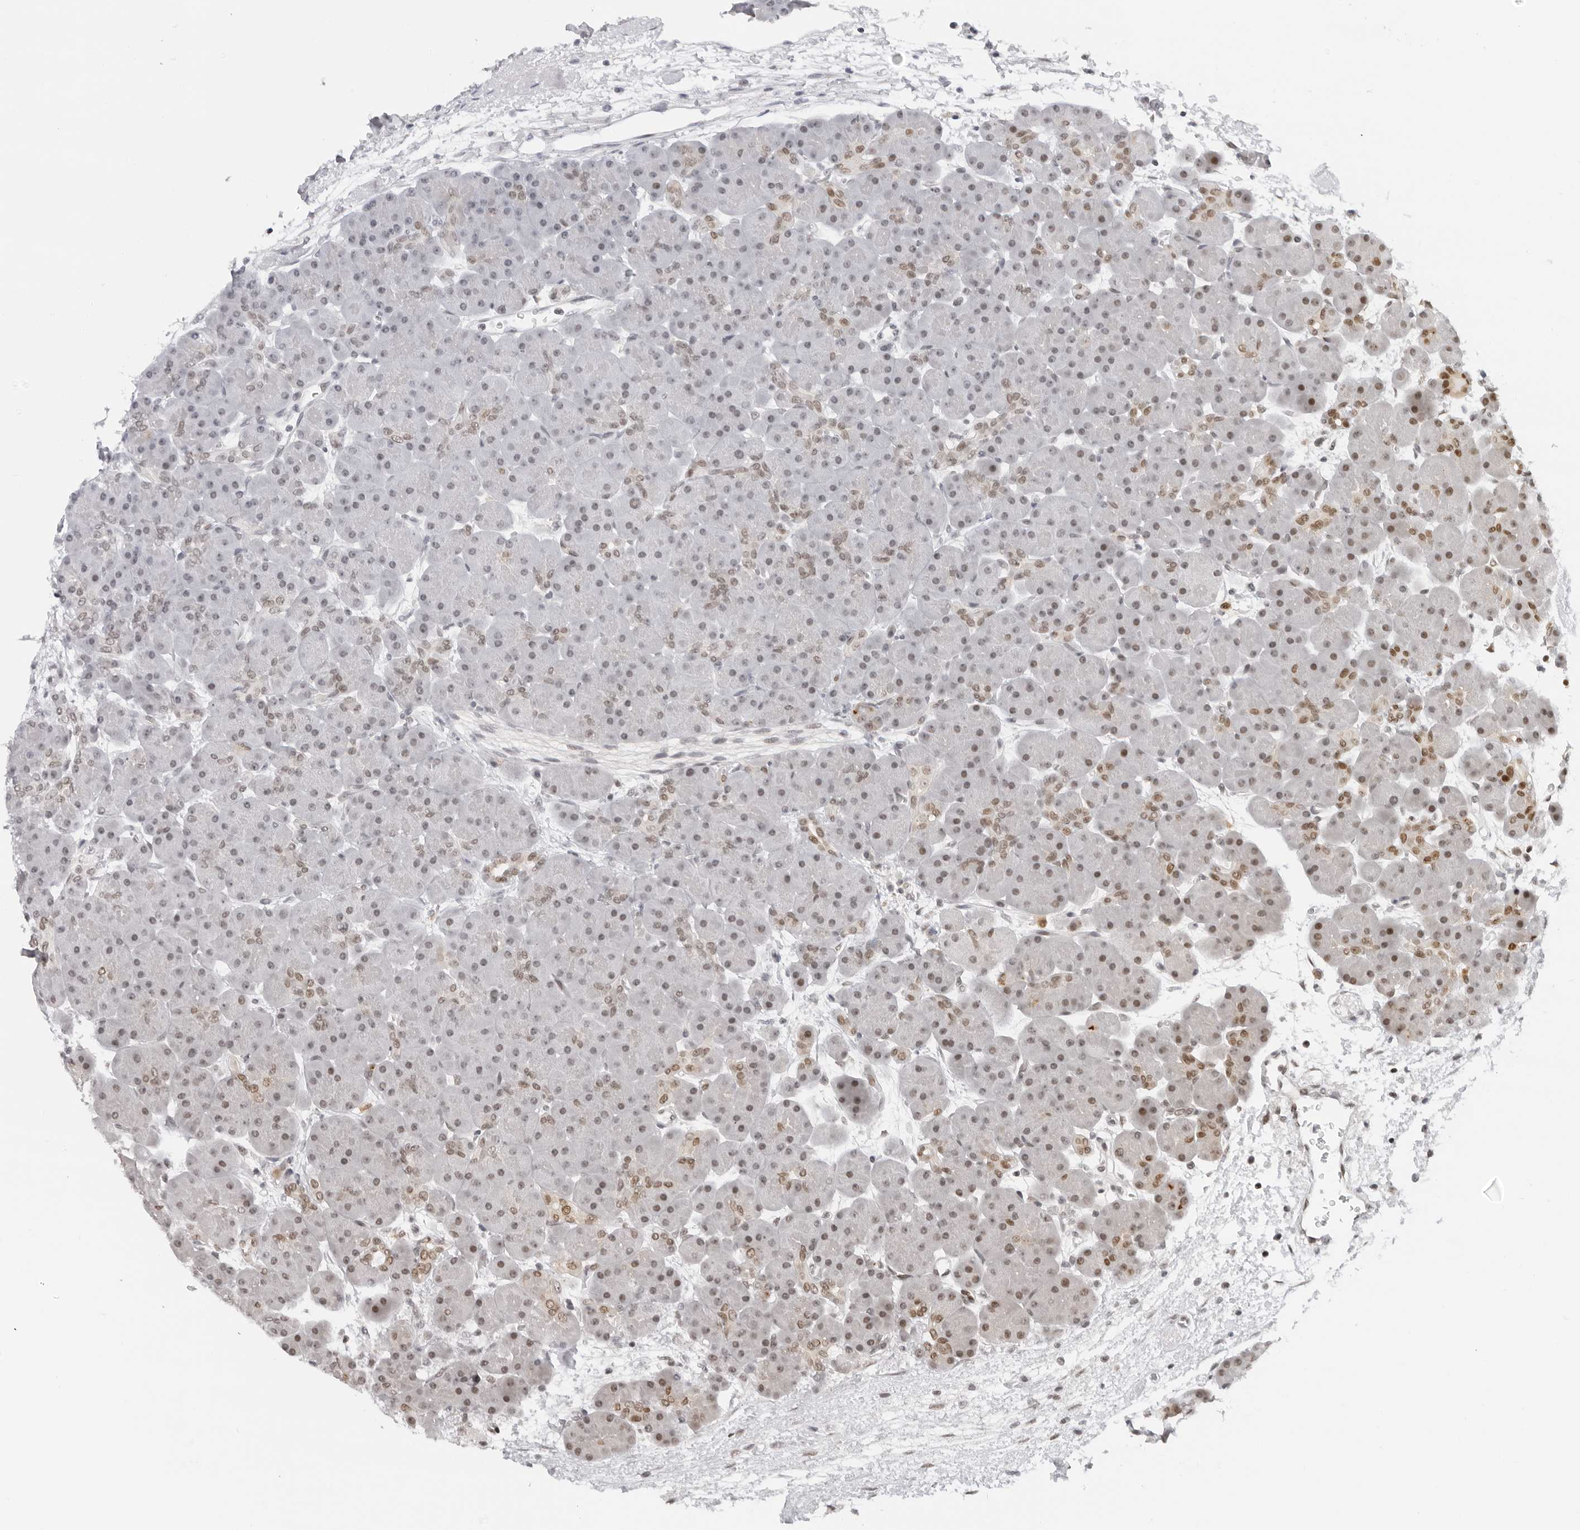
{"staining": {"intensity": "moderate", "quantity": "<25%", "location": "nuclear"}, "tissue": "pancreas", "cell_type": "Exocrine glandular cells", "image_type": "normal", "snomed": [{"axis": "morphology", "description": "Normal tissue, NOS"}, {"axis": "topography", "description": "Pancreas"}], "caption": "A high-resolution histopathology image shows IHC staining of benign pancreas, which demonstrates moderate nuclear positivity in about <25% of exocrine glandular cells. (brown staining indicates protein expression, while blue staining denotes nuclei).", "gene": "MSH6", "patient": {"sex": "male", "age": 66}}